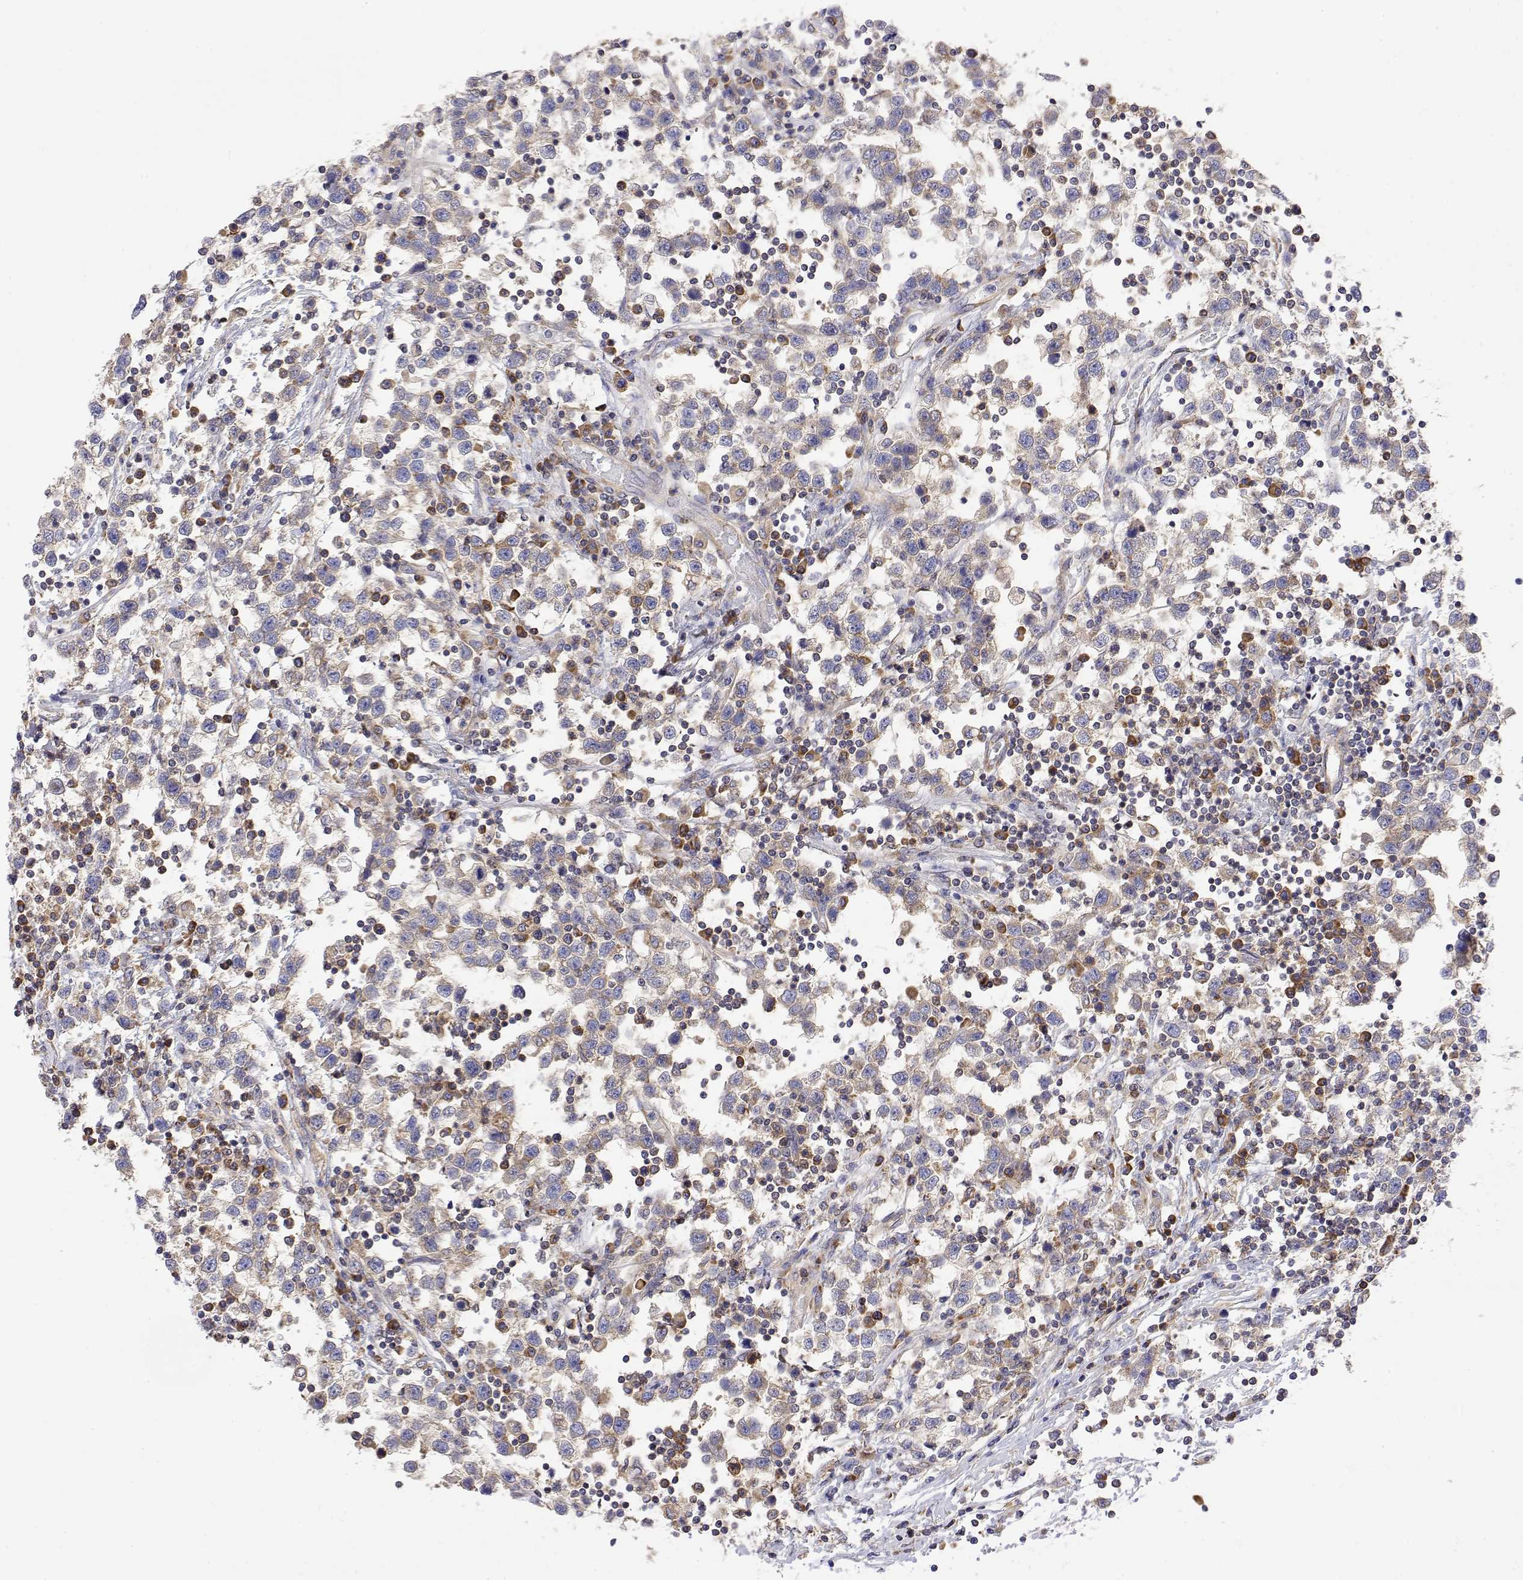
{"staining": {"intensity": "weak", "quantity": "<25%", "location": "cytoplasmic/membranous"}, "tissue": "testis cancer", "cell_type": "Tumor cells", "image_type": "cancer", "snomed": [{"axis": "morphology", "description": "Seminoma, NOS"}, {"axis": "topography", "description": "Testis"}], "caption": "There is no significant positivity in tumor cells of testis seminoma. (DAB IHC visualized using brightfield microscopy, high magnification).", "gene": "EEF1G", "patient": {"sex": "male", "age": 34}}